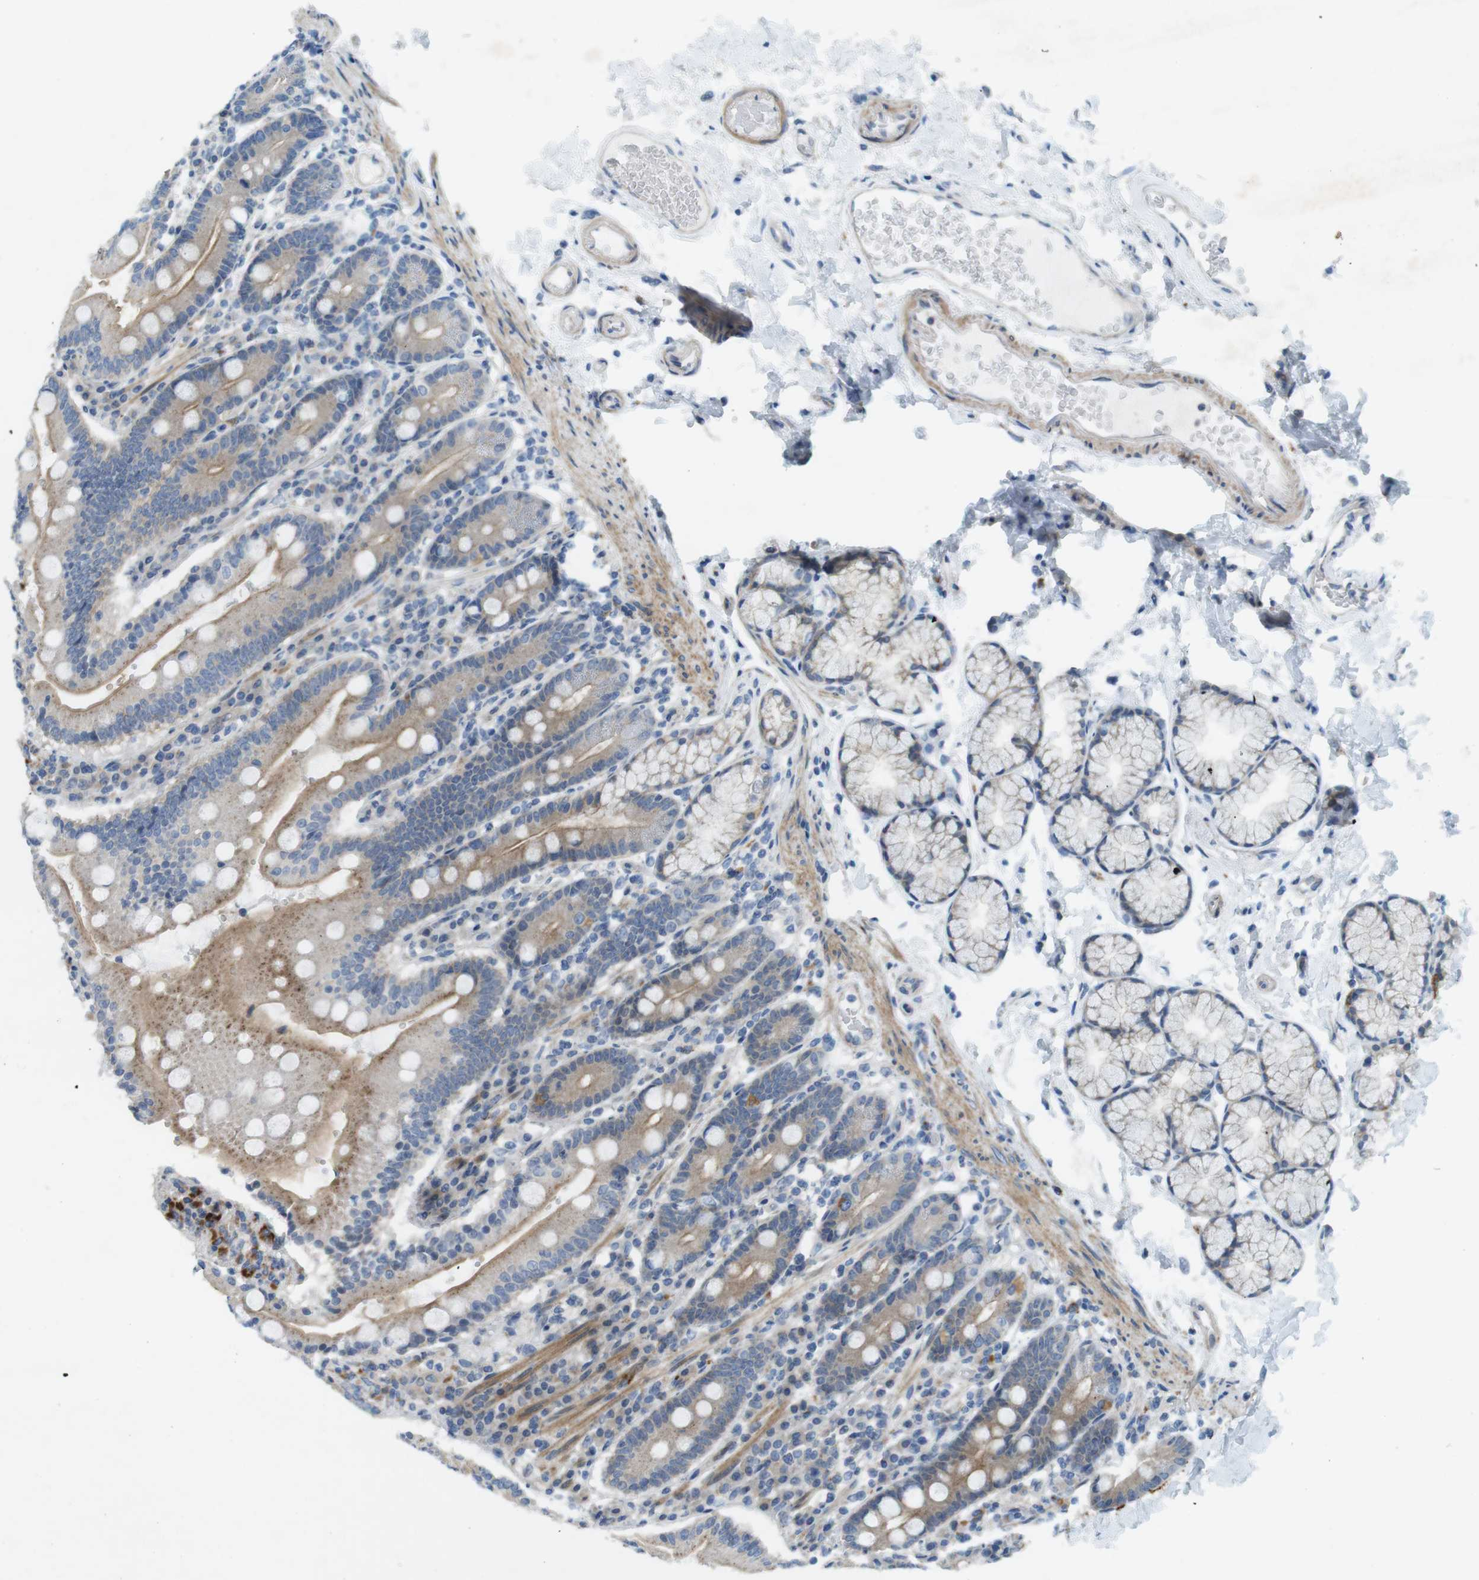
{"staining": {"intensity": "moderate", "quantity": ">75%", "location": "cytoplasmic/membranous"}, "tissue": "duodenum", "cell_type": "Glandular cells", "image_type": "normal", "snomed": [{"axis": "morphology", "description": "Normal tissue, NOS"}, {"axis": "topography", "description": "Small intestine, NOS"}], "caption": "High-magnification brightfield microscopy of normal duodenum stained with DAB (brown) and counterstained with hematoxylin (blue). glandular cells exhibit moderate cytoplasmic/membranous positivity is present in approximately>75% of cells. (DAB (3,3'-diaminobenzidine) IHC with brightfield microscopy, high magnification).", "gene": "TYW1", "patient": {"sex": "female", "age": 71}}